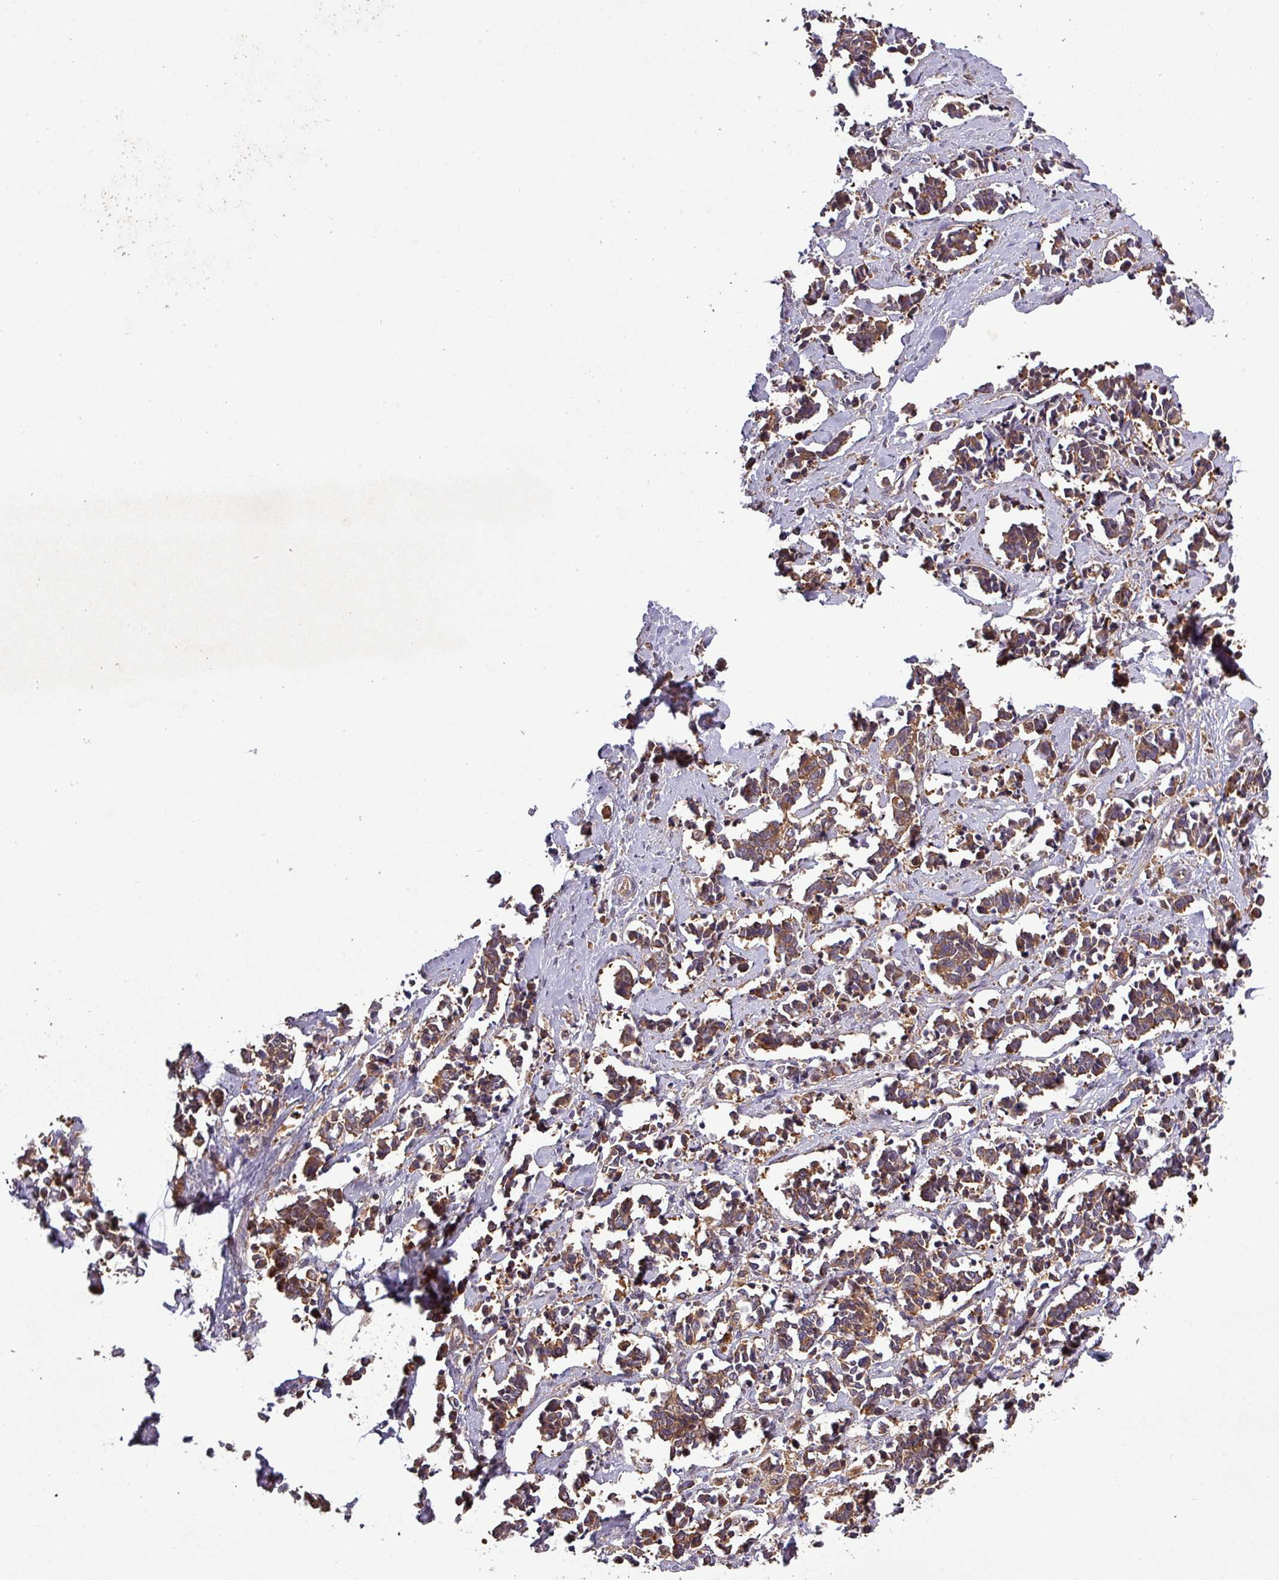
{"staining": {"intensity": "moderate", "quantity": ">75%", "location": "cytoplasmic/membranous"}, "tissue": "cervical cancer", "cell_type": "Tumor cells", "image_type": "cancer", "snomed": [{"axis": "morphology", "description": "Normal tissue, NOS"}, {"axis": "morphology", "description": "Squamous cell carcinoma, NOS"}, {"axis": "topography", "description": "Cervix"}], "caption": "A brown stain shows moderate cytoplasmic/membranous positivity of a protein in human cervical squamous cell carcinoma tumor cells. (DAB IHC with brightfield microscopy, high magnification).", "gene": "SIRPB2", "patient": {"sex": "female", "age": 35}}